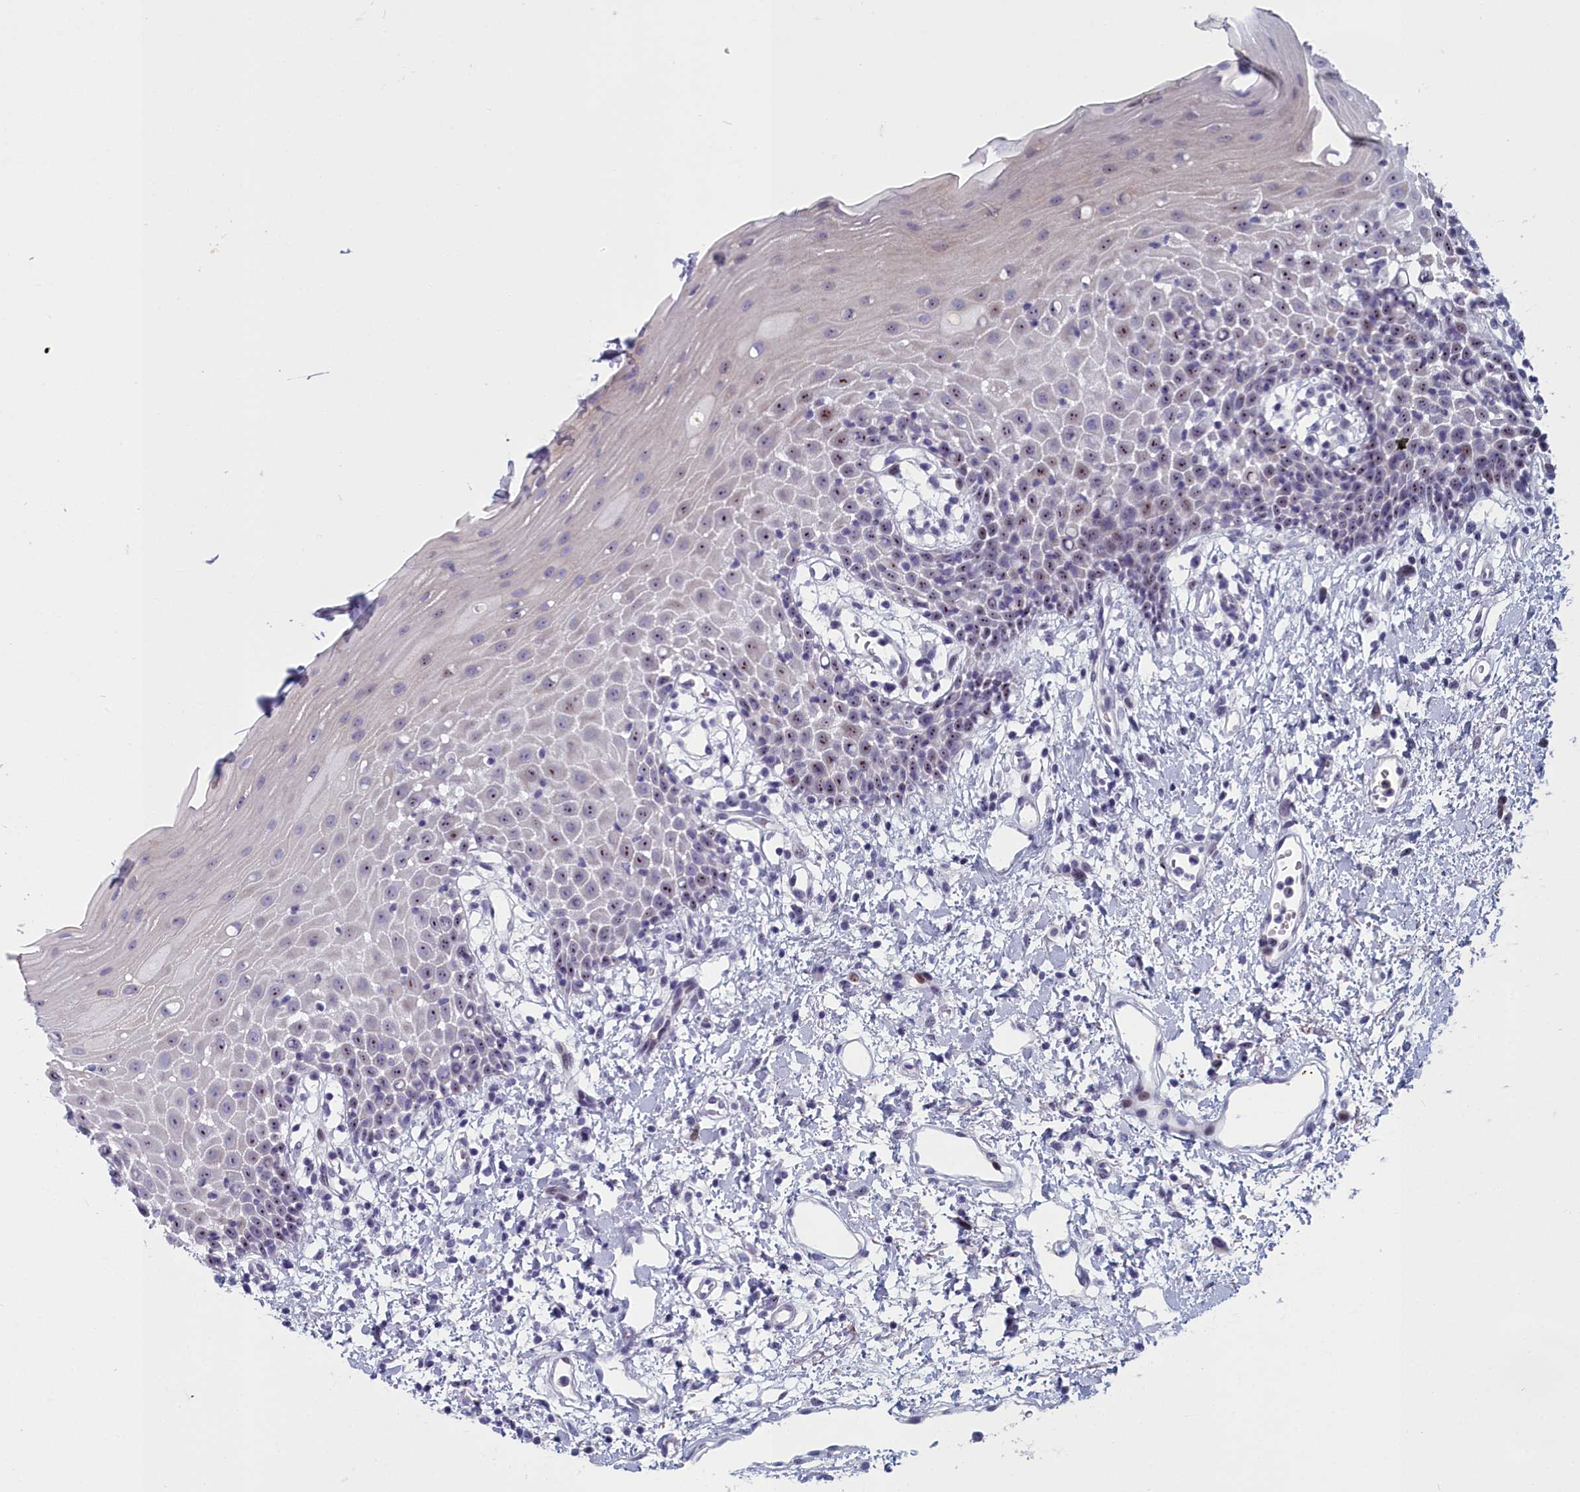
{"staining": {"intensity": "weak", "quantity": "25%-75%", "location": "nuclear"}, "tissue": "oral mucosa", "cell_type": "Squamous epithelial cells", "image_type": "normal", "snomed": [{"axis": "morphology", "description": "Normal tissue, NOS"}, {"axis": "topography", "description": "Oral tissue"}], "caption": "The histopathology image shows immunohistochemical staining of unremarkable oral mucosa. There is weak nuclear positivity is identified in about 25%-75% of squamous epithelial cells. The staining is performed using DAB (3,3'-diaminobenzidine) brown chromogen to label protein expression. The nuclei are counter-stained blue using hematoxylin.", "gene": "INSYN2A", "patient": {"sex": "female", "age": 70}}